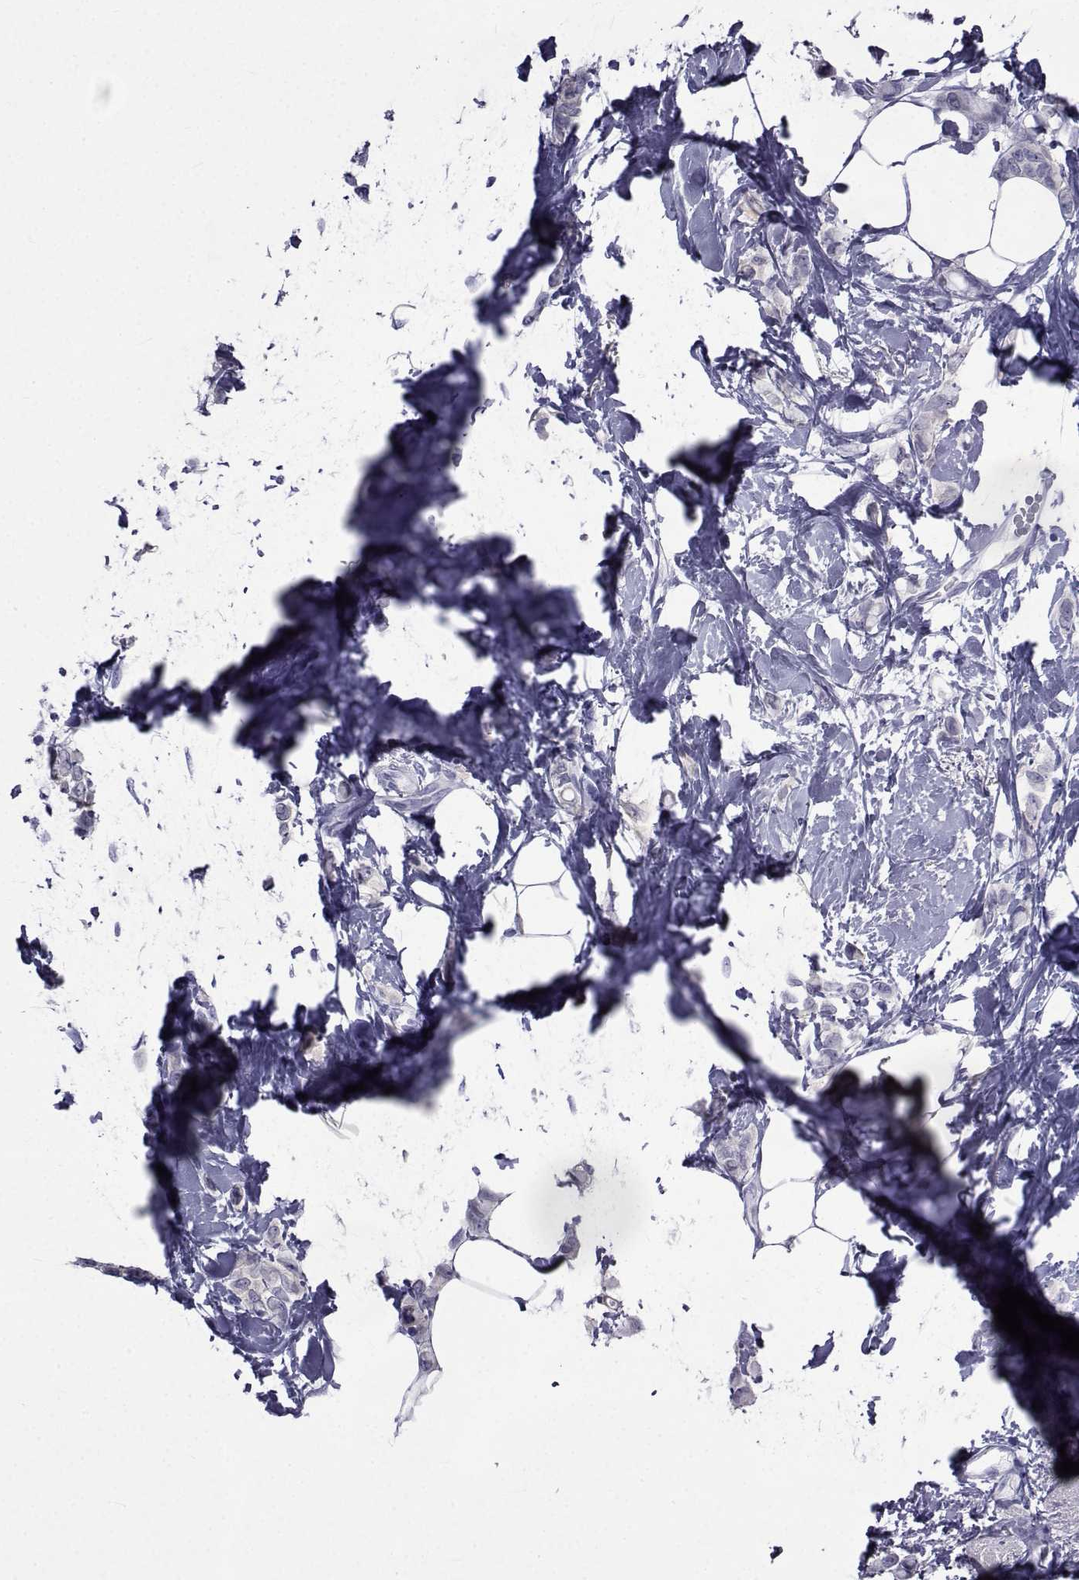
{"staining": {"intensity": "negative", "quantity": "none", "location": "none"}, "tissue": "breast cancer", "cell_type": "Tumor cells", "image_type": "cancer", "snomed": [{"axis": "morphology", "description": "Lobular carcinoma"}, {"axis": "topography", "description": "Breast"}], "caption": "Breast lobular carcinoma was stained to show a protein in brown. There is no significant expression in tumor cells.", "gene": "PDE6H", "patient": {"sex": "female", "age": 66}}